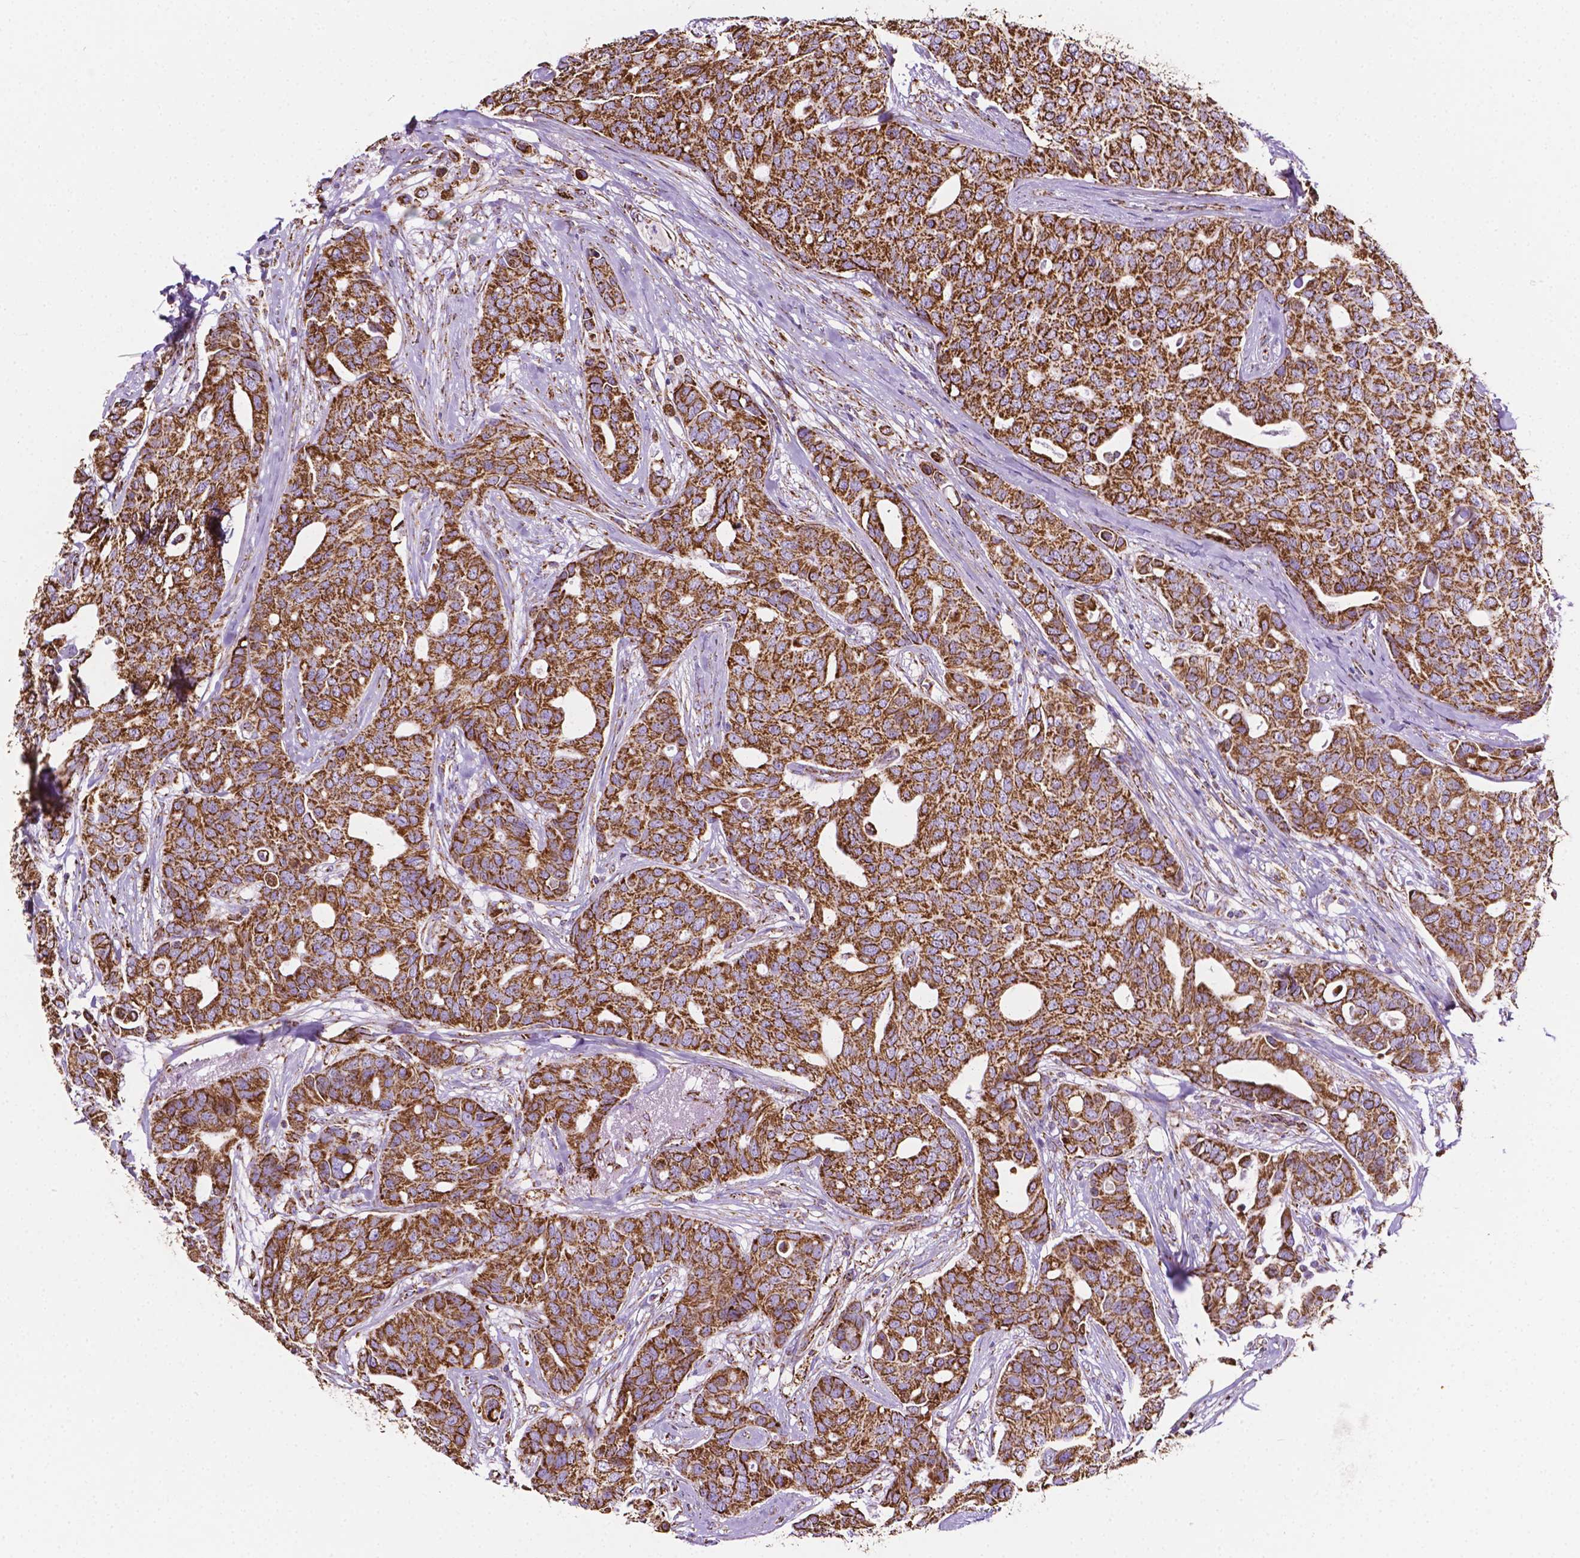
{"staining": {"intensity": "strong", "quantity": ">75%", "location": "cytoplasmic/membranous"}, "tissue": "breast cancer", "cell_type": "Tumor cells", "image_type": "cancer", "snomed": [{"axis": "morphology", "description": "Duct carcinoma"}, {"axis": "topography", "description": "Breast"}], "caption": "Breast invasive ductal carcinoma stained with IHC demonstrates strong cytoplasmic/membranous positivity in approximately >75% of tumor cells.", "gene": "RMDN3", "patient": {"sex": "female", "age": 54}}